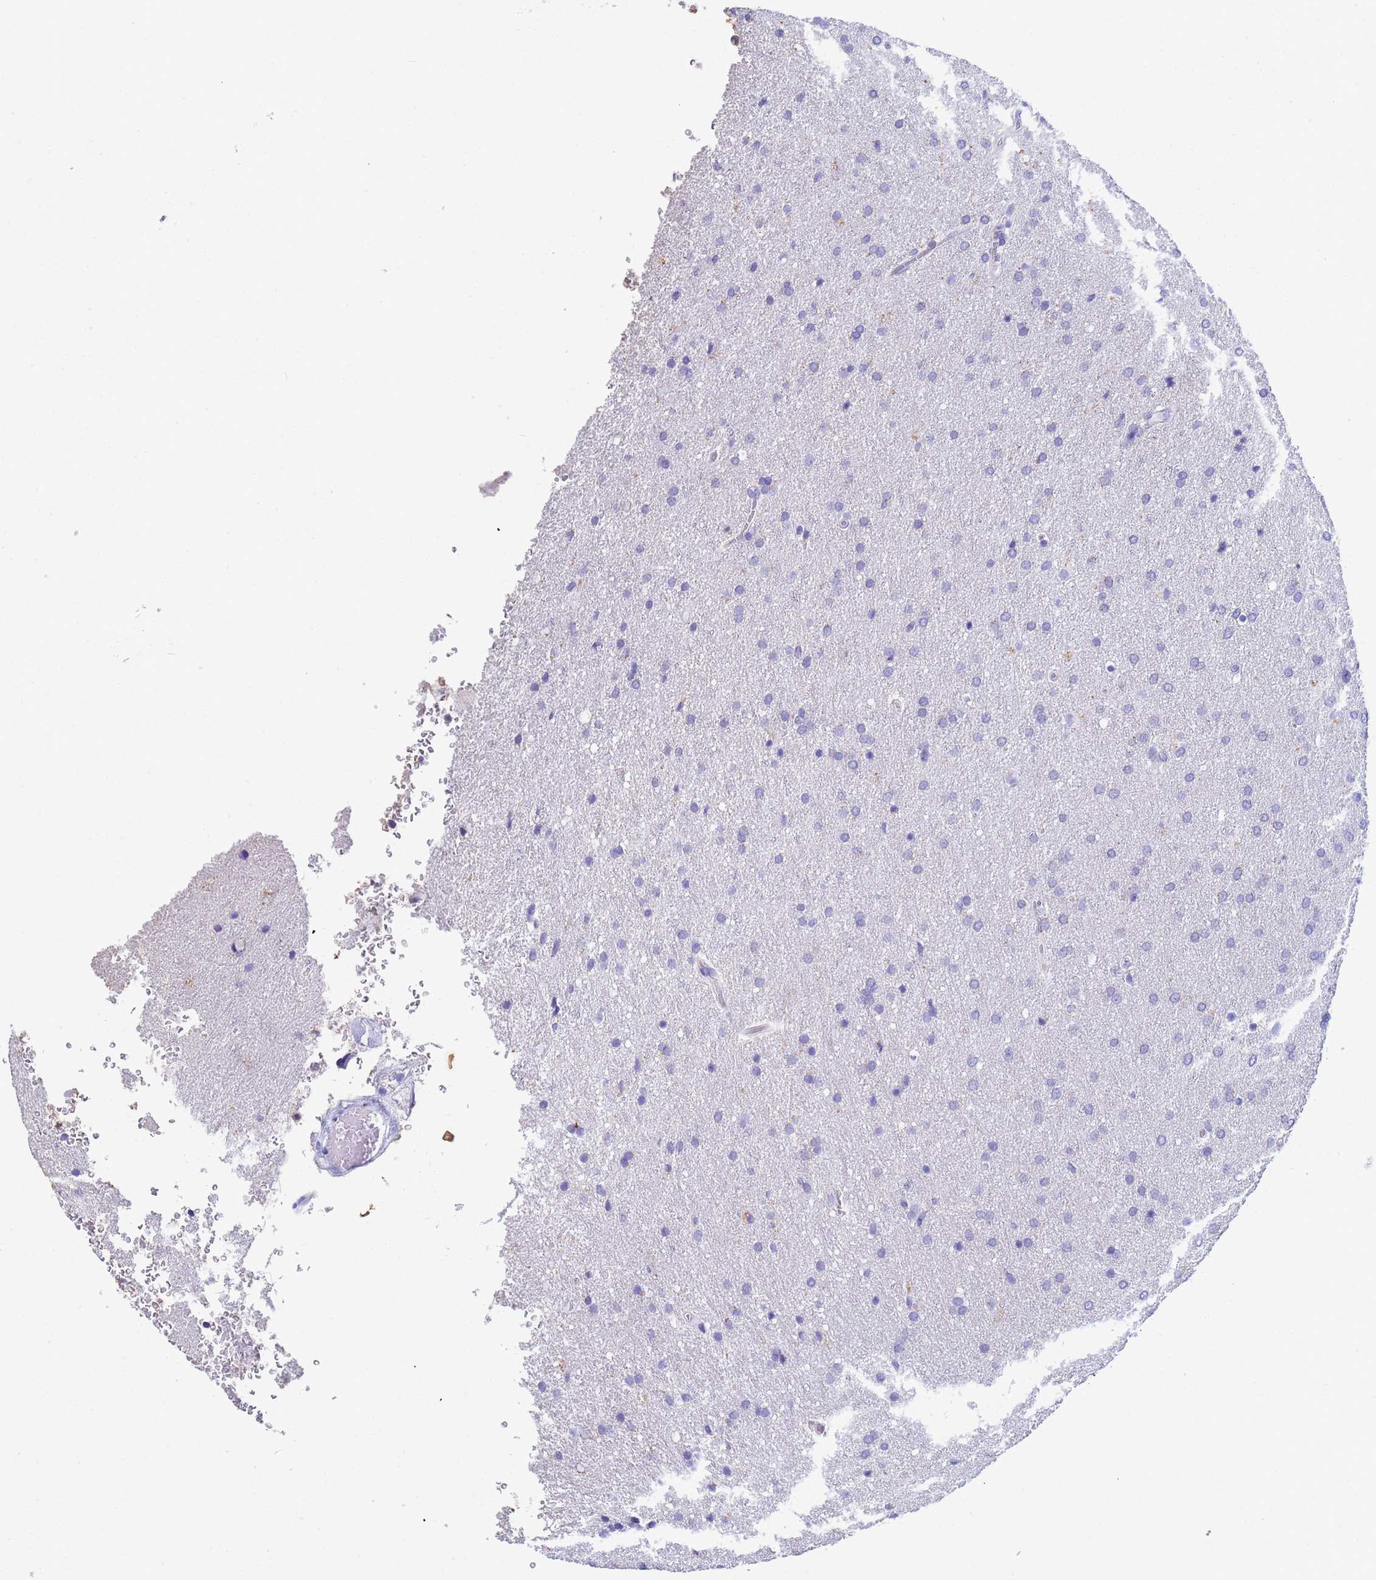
{"staining": {"intensity": "negative", "quantity": "none", "location": "none"}, "tissue": "glioma", "cell_type": "Tumor cells", "image_type": "cancer", "snomed": [{"axis": "morphology", "description": "Glioma, malignant, Low grade"}, {"axis": "topography", "description": "Brain"}], "caption": "Photomicrograph shows no significant protein expression in tumor cells of malignant glioma (low-grade).", "gene": "CSTB", "patient": {"sex": "female", "age": 32}}